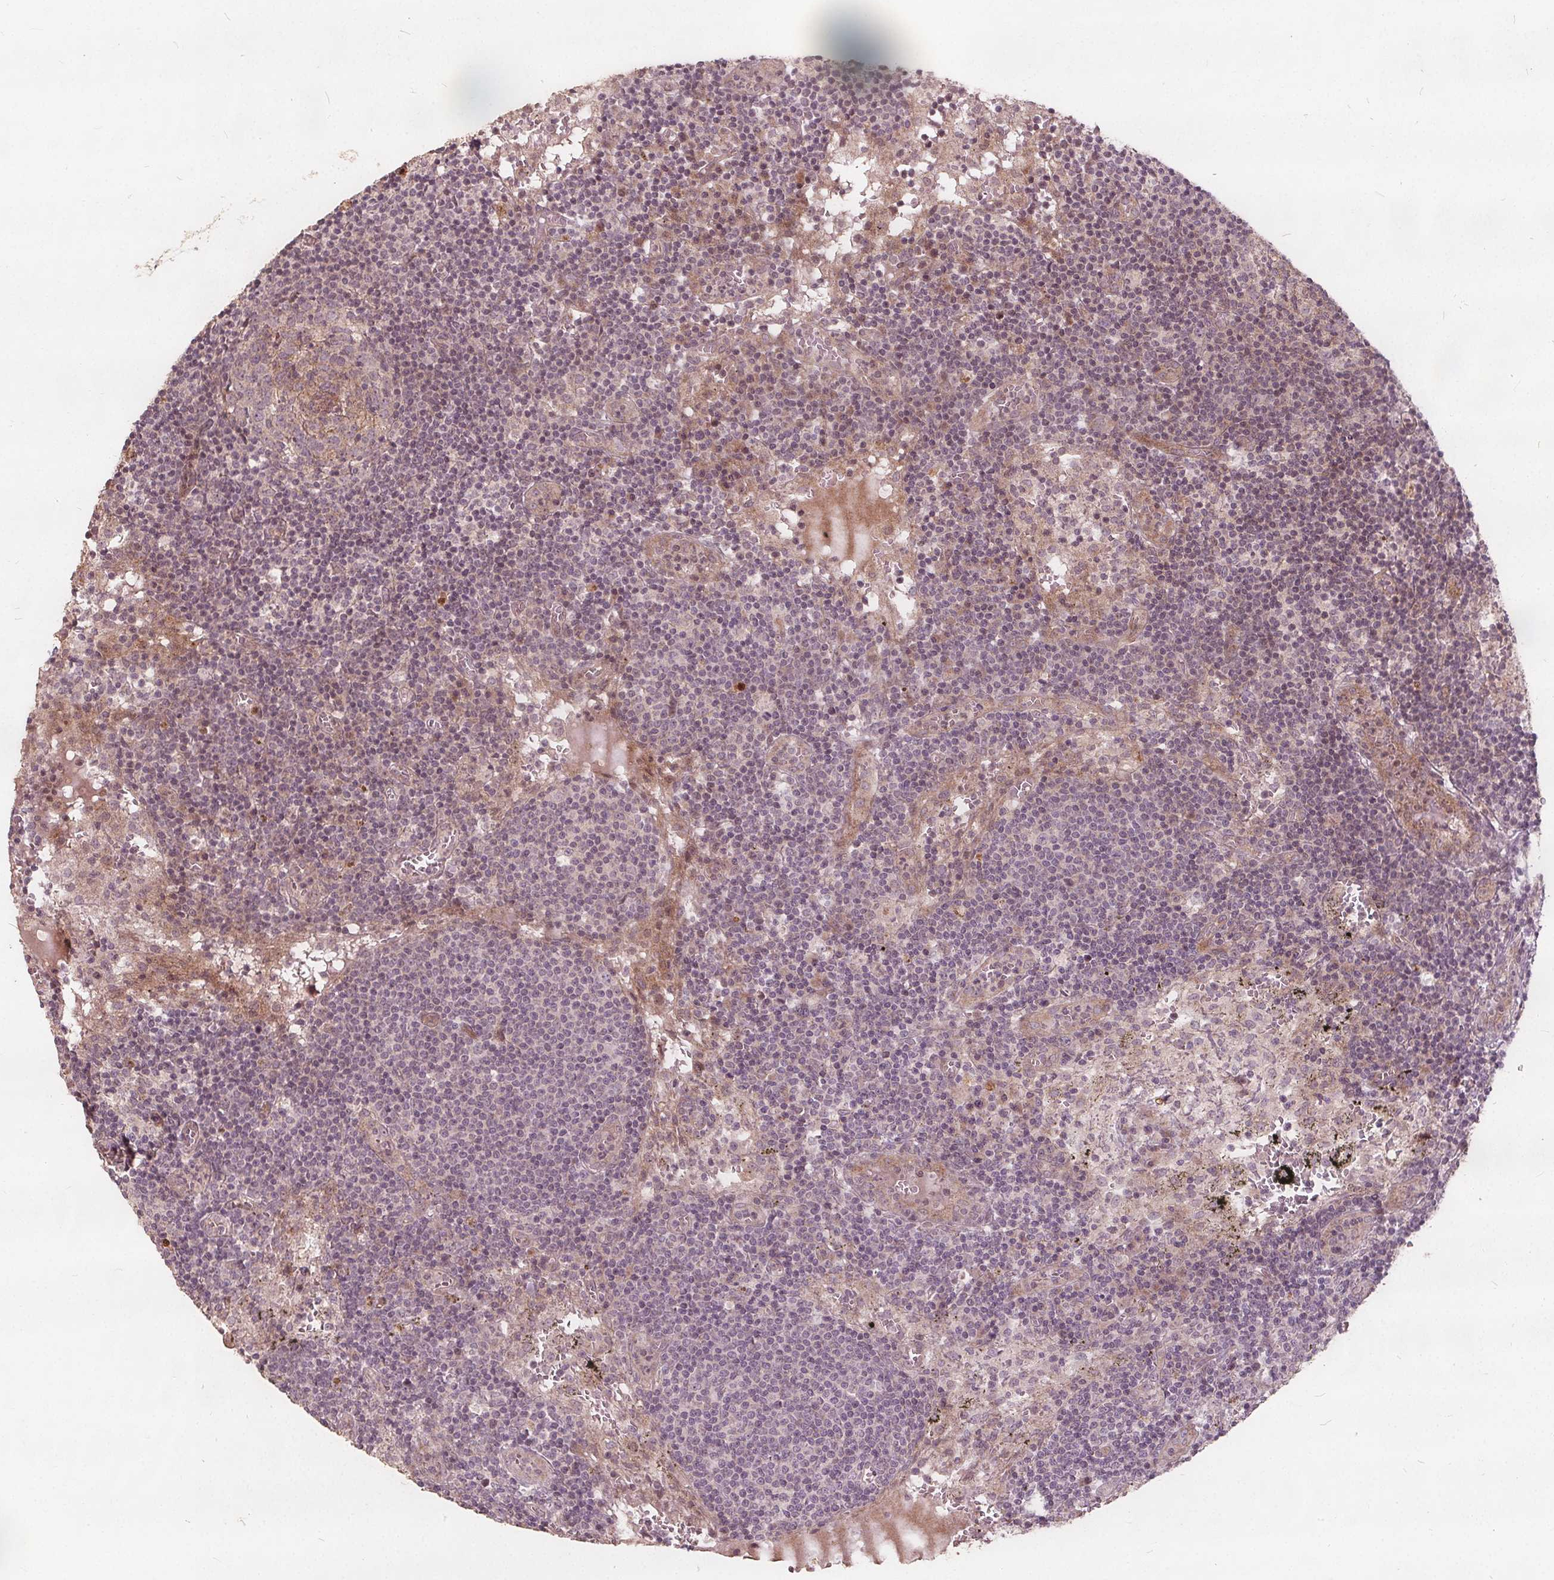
{"staining": {"intensity": "weak", "quantity": "25%-75%", "location": "cytoplasmic/membranous"}, "tissue": "lymph node", "cell_type": "Germinal center cells", "image_type": "normal", "snomed": [{"axis": "morphology", "description": "Normal tissue, NOS"}, {"axis": "topography", "description": "Lymph node"}], "caption": "Unremarkable lymph node reveals weak cytoplasmic/membranous expression in about 25%-75% of germinal center cells, visualized by immunohistochemistry. (brown staining indicates protein expression, while blue staining denotes nuclei).", "gene": "PTPRT", "patient": {"sex": "male", "age": 62}}